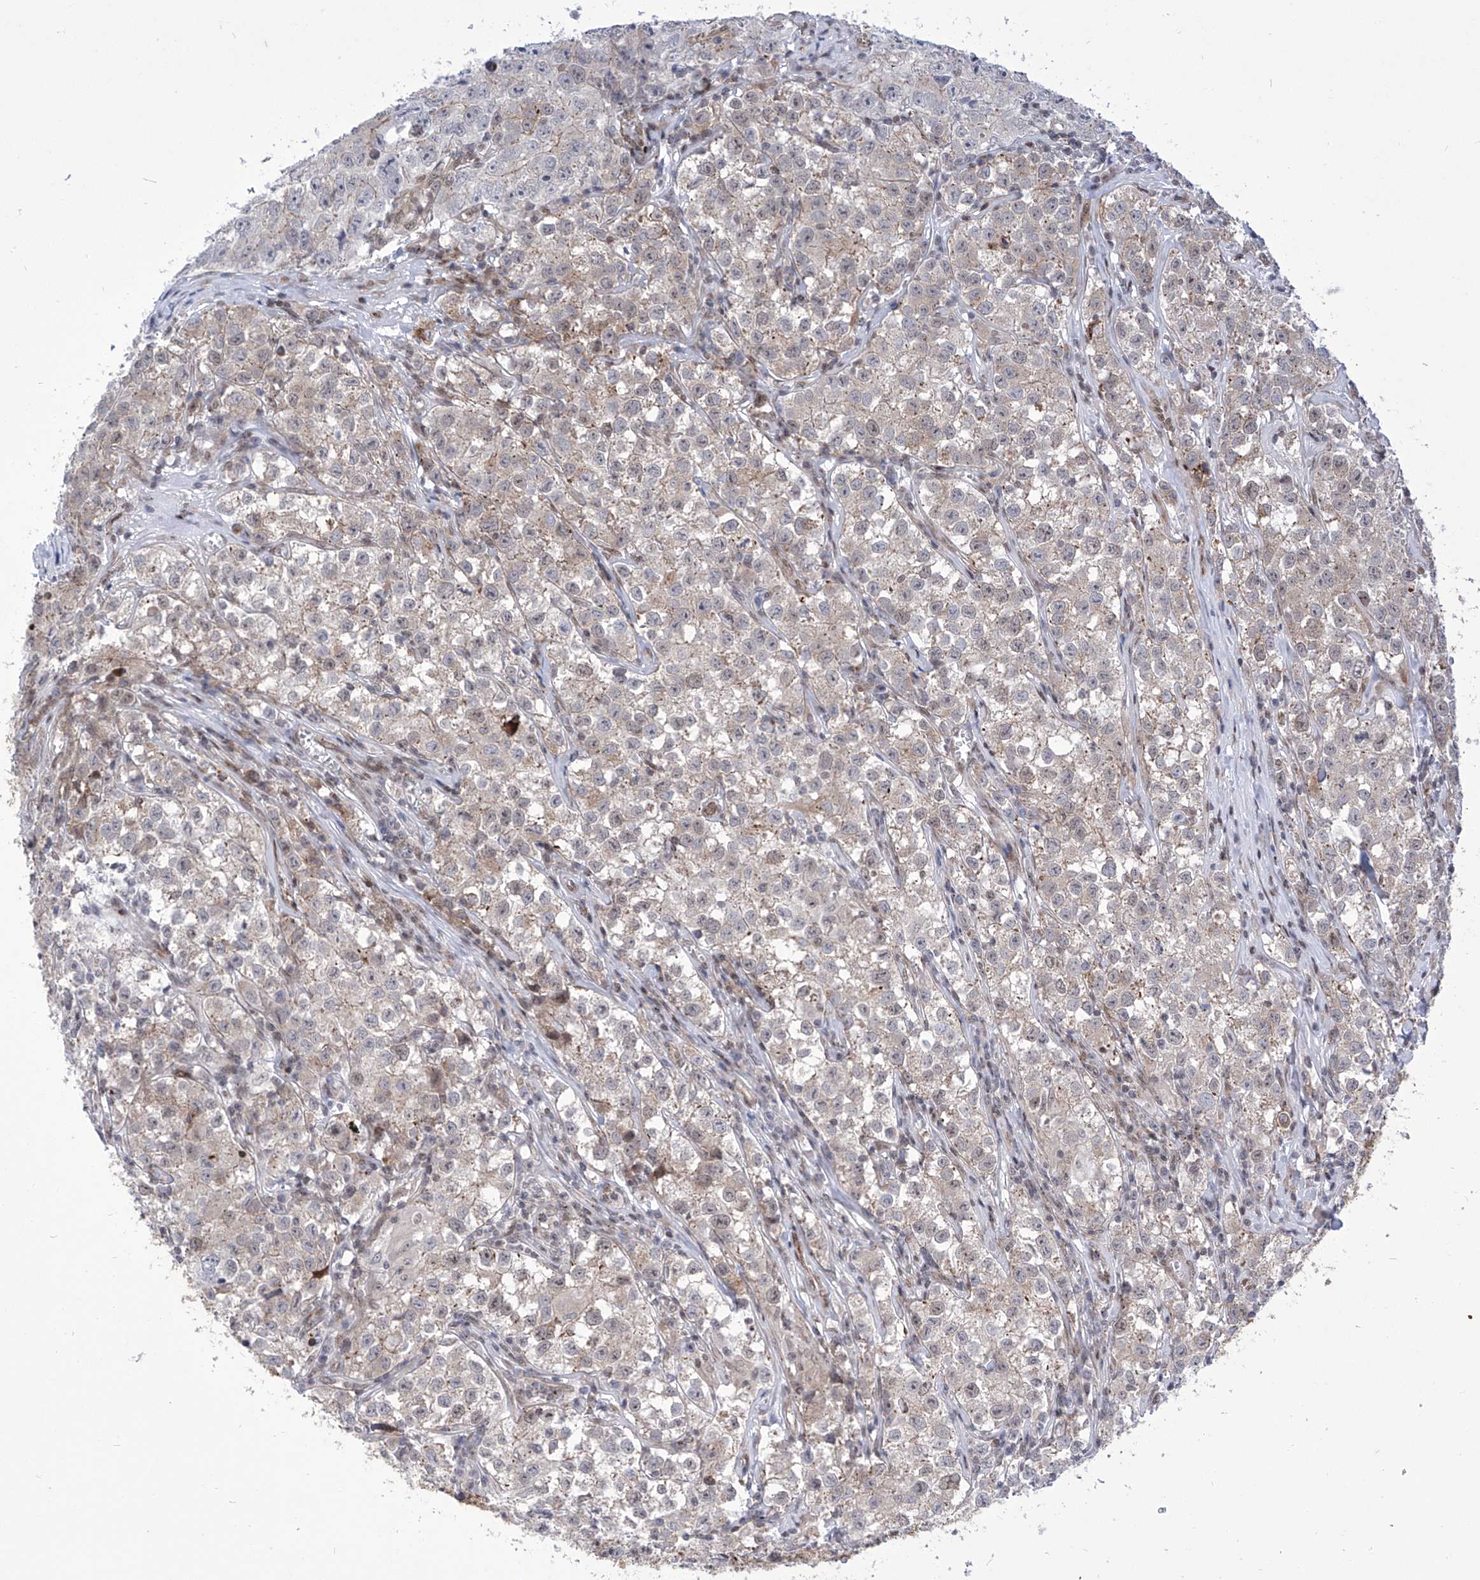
{"staining": {"intensity": "weak", "quantity": "25%-75%", "location": "cytoplasmic/membranous"}, "tissue": "testis cancer", "cell_type": "Tumor cells", "image_type": "cancer", "snomed": [{"axis": "morphology", "description": "Seminoma, NOS"}, {"axis": "morphology", "description": "Carcinoma, Embryonal, NOS"}, {"axis": "topography", "description": "Testis"}], "caption": "This image demonstrates seminoma (testis) stained with immunohistochemistry (IHC) to label a protein in brown. The cytoplasmic/membranous of tumor cells show weak positivity for the protein. Nuclei are counter-stained blue.", "gene": "CEP290", "patient": {"sex": "male", "age": 43}}